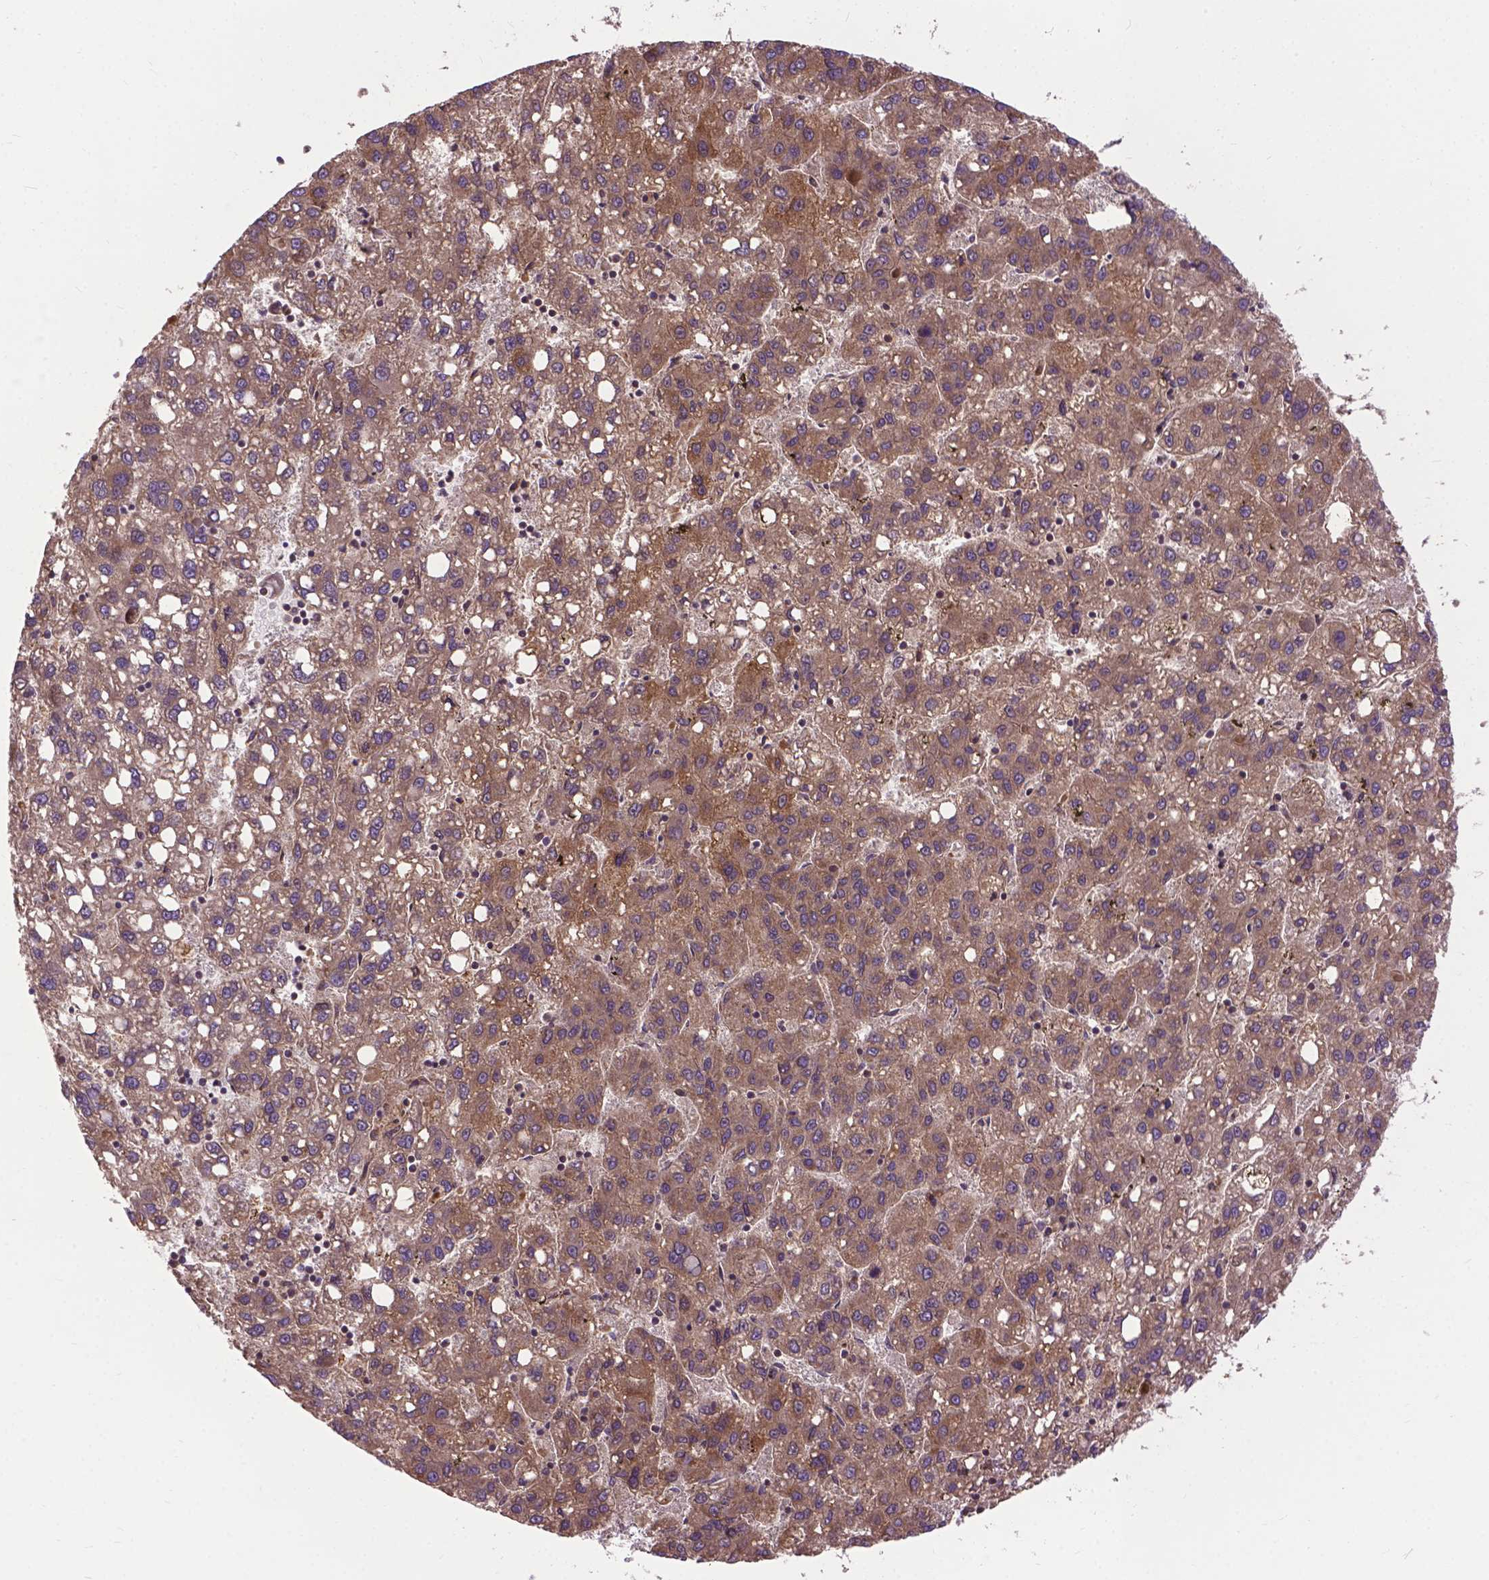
{"staining": {"intensity": "moderate", "quantity": ">75%", "location": "cytoplasmic/membranous"}, "tissue": "liver cancer", "cell_type": "Tumor cells", "image_type": "cancer", "snomed": [{"axis": "morphology", "description": "Carcinoma, Hepatocellular, NOS"}, {"axis": "topography", "description": "Liver"}], "caption": "Protein staining of liver hepatocellular carcinoma tissue reveals moderate cytoplasmic/membranous positivity in about >75% of tumor cells. (brown staining indicates protein expression, while blue staining denotes nuclei).", "gene": "ZNF616", "patient": {"sex": "female", "age": 82}}